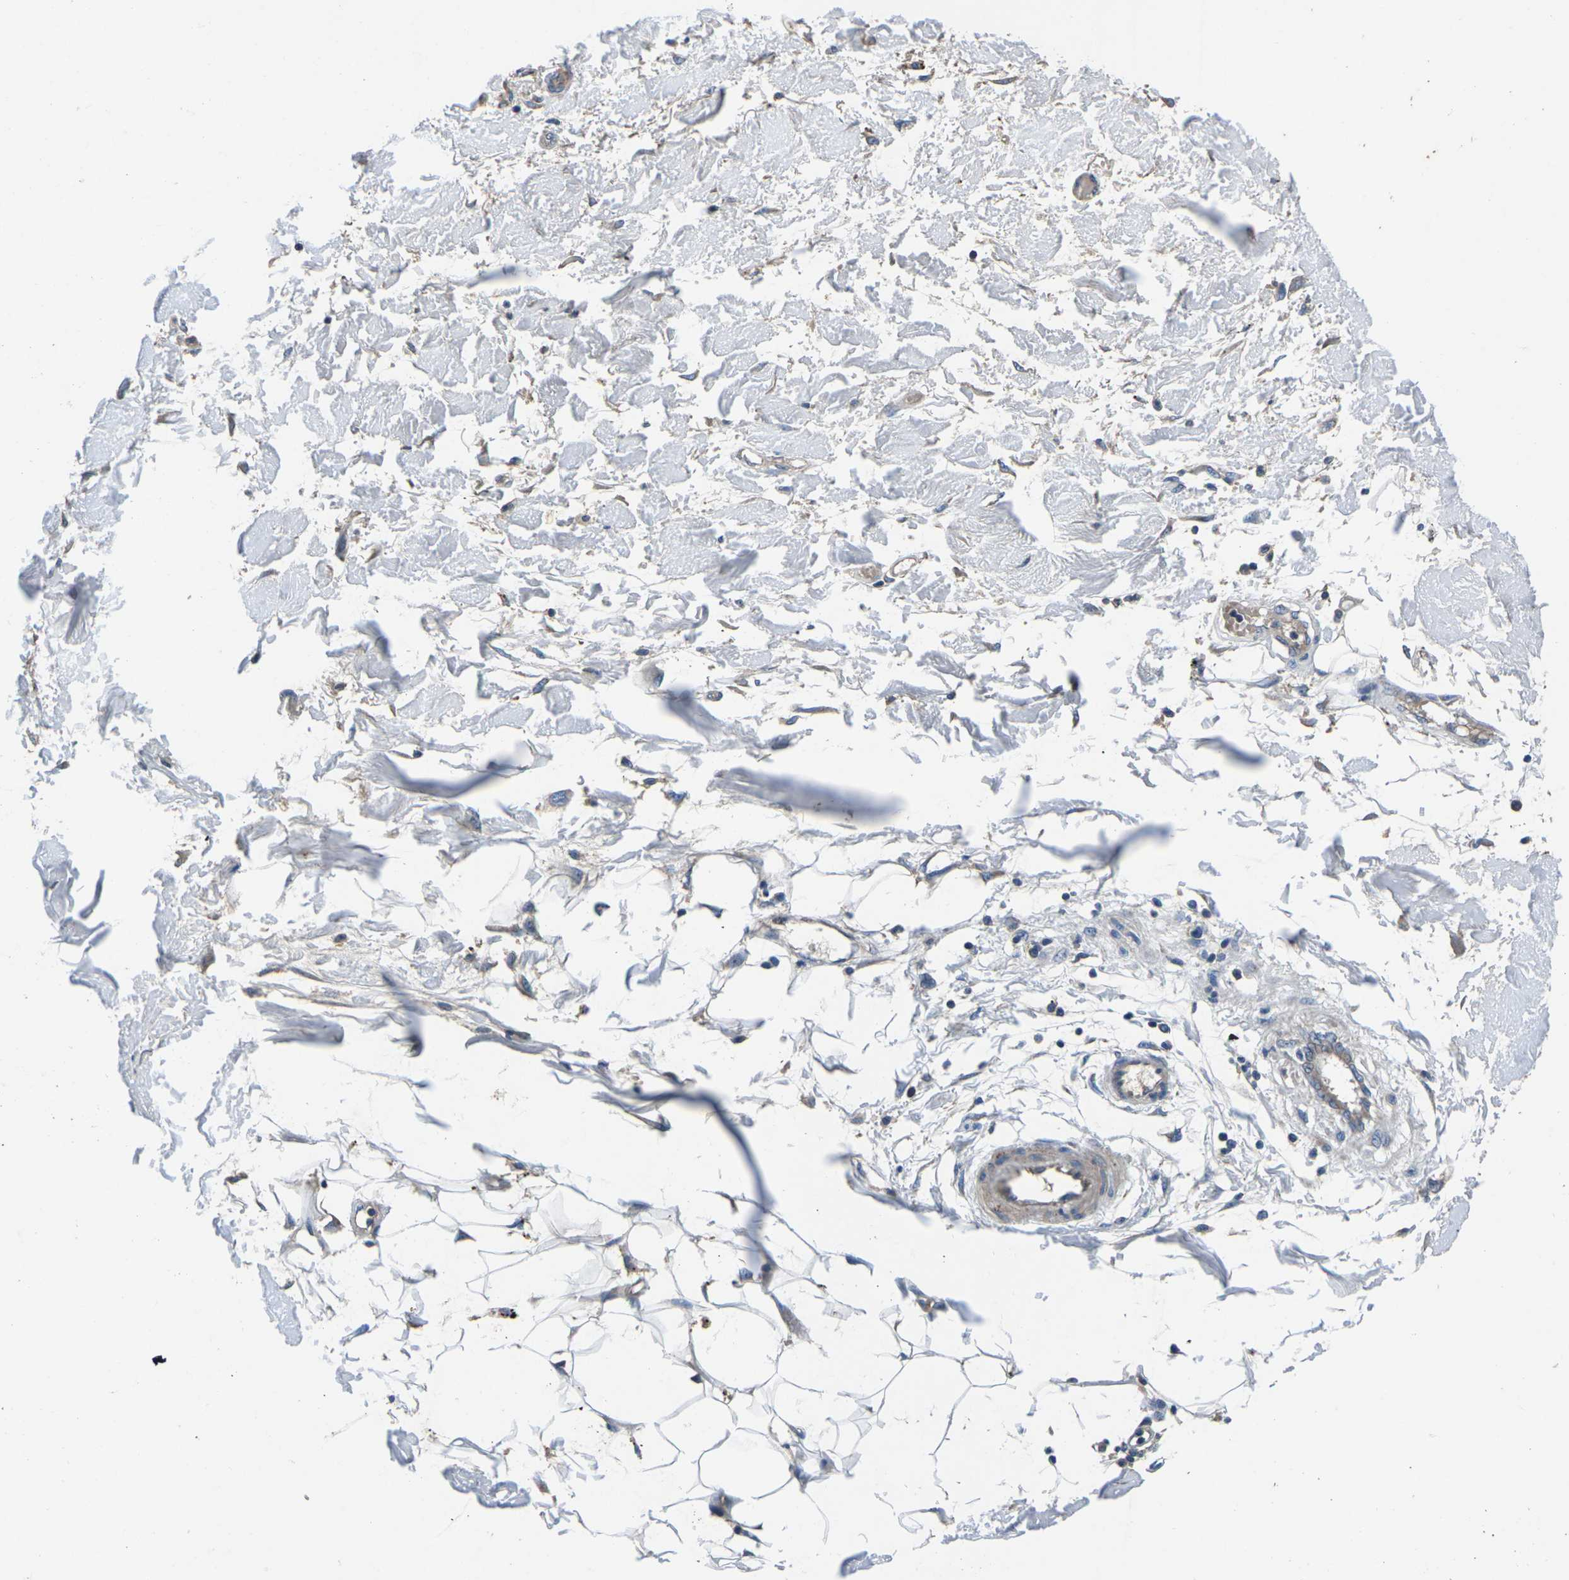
{"staining": {"intensity": "negative", "quantity": "none", "location": "none"}, "tissue": "adipose tissue", "cell_type": "Adipocytes", "image_type": "normal", "snomed": [{"axis": "morphology", "description": "Normal tissue, NOS"}, {"axis": "morphology", "description": "Squamous cell carcinoma, NOS"}, {"axis": "topography", "description": "Skin"}, {"axis": "topography", "description": "Peripheral nerve tissue"}], "caption": "Immunohistochemical staining of normal human adipose tissue displays no significant positivity in adipocytes. (Brightfield microscopy of DAB immunohistochemistry at high magnification).", "gene": "PDCD6IP", "patient": {"sex": "male", "age": 83}}